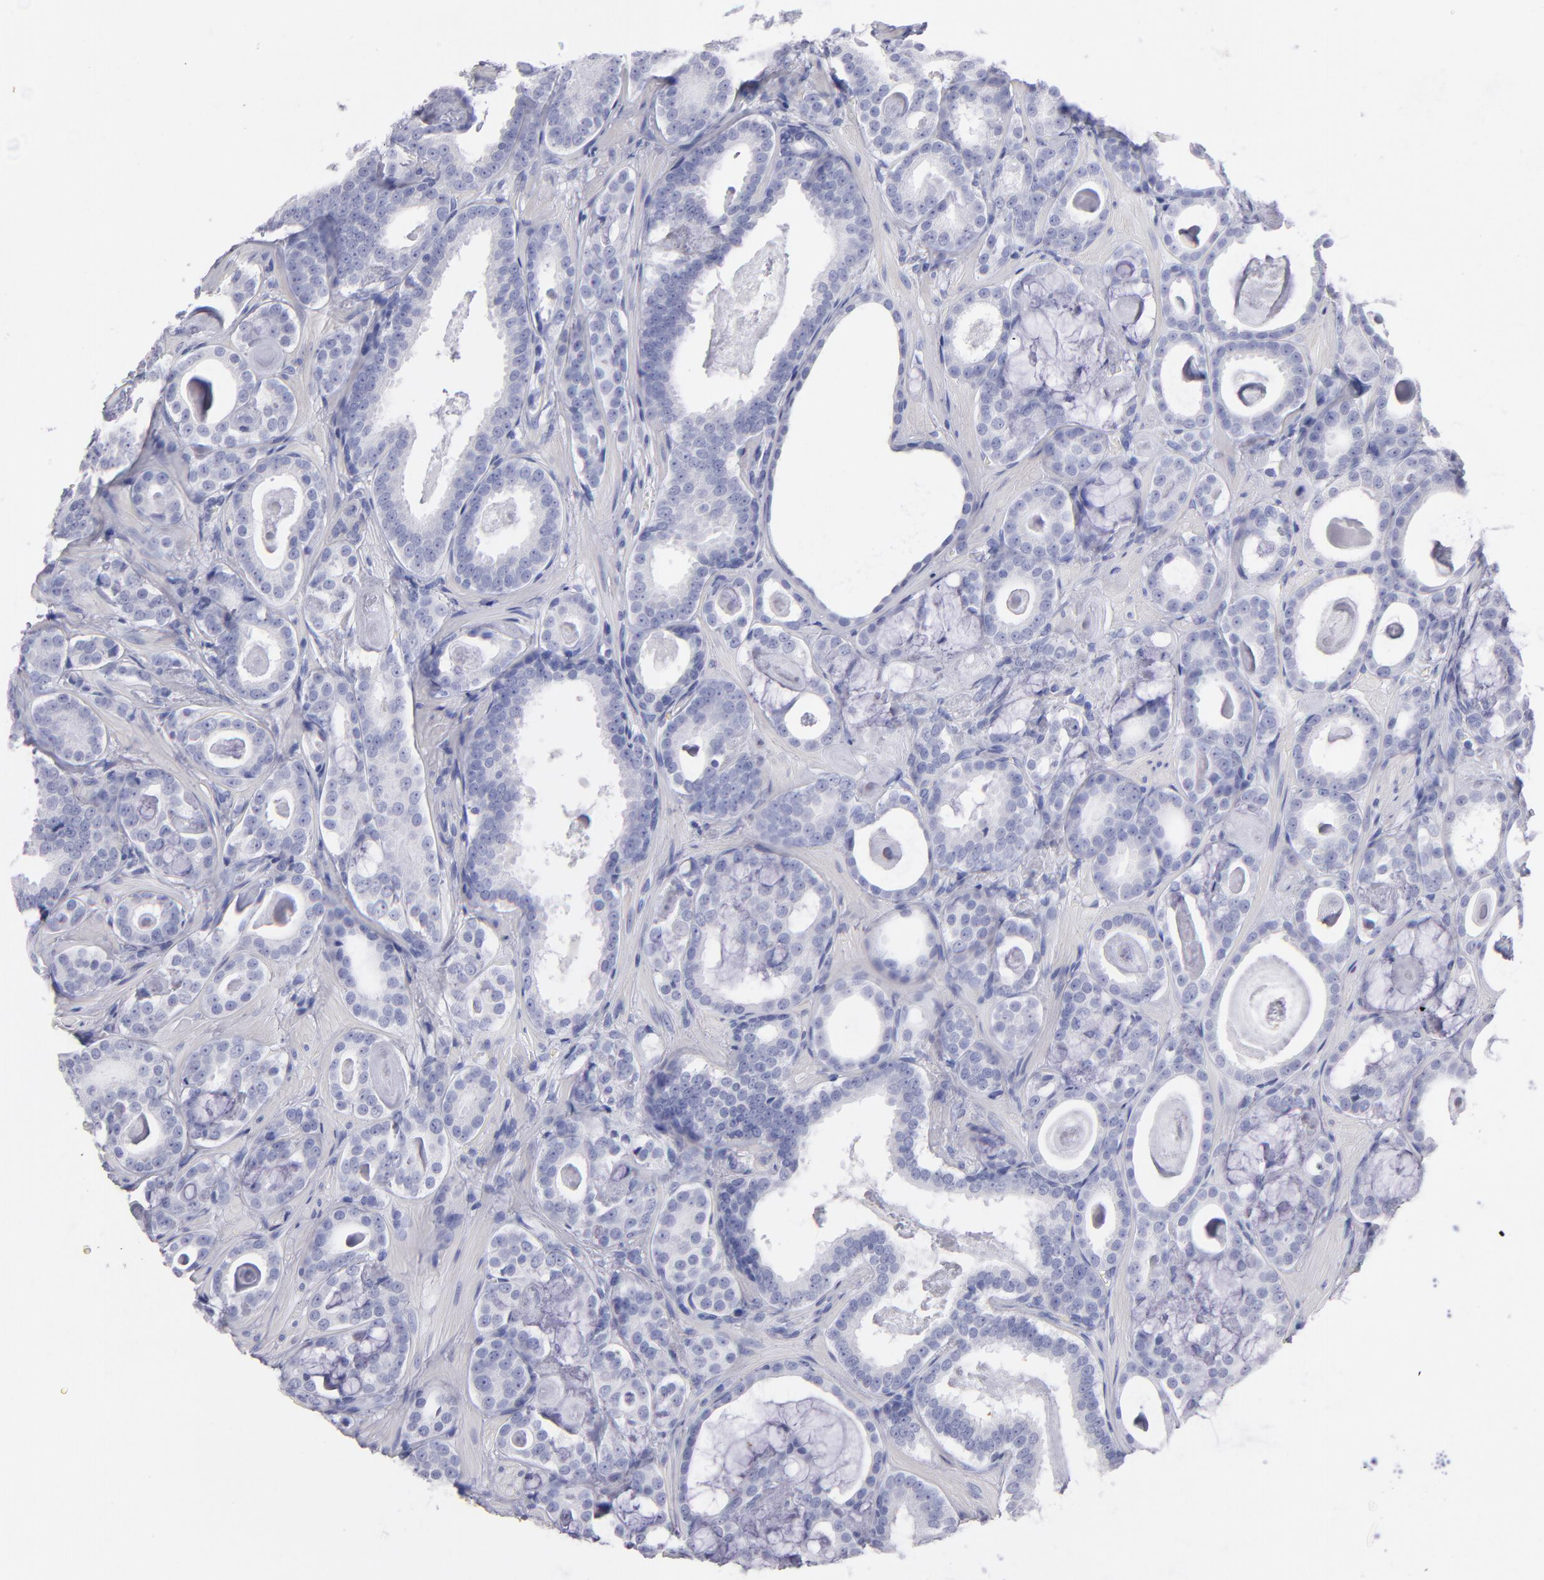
{"staining": {"intensity": "negative", "quantity": "none", "location": "none"}, "tissue": "prostate cancer", "cell_type": "Tumor cells", "image_type": "cancer", "snomed": [{"axis": "morphology", "description": "Adenocarcinoma, Low grade"}, {"axis": "topography", "description": "Prostate"}], "caption": "Histopathology image shows no protein staining in tumor cells of low-grade adenocarcinoma (prostate) tissue.", "gene": "MB", "patient": {"sex": "male", "age": 57}}